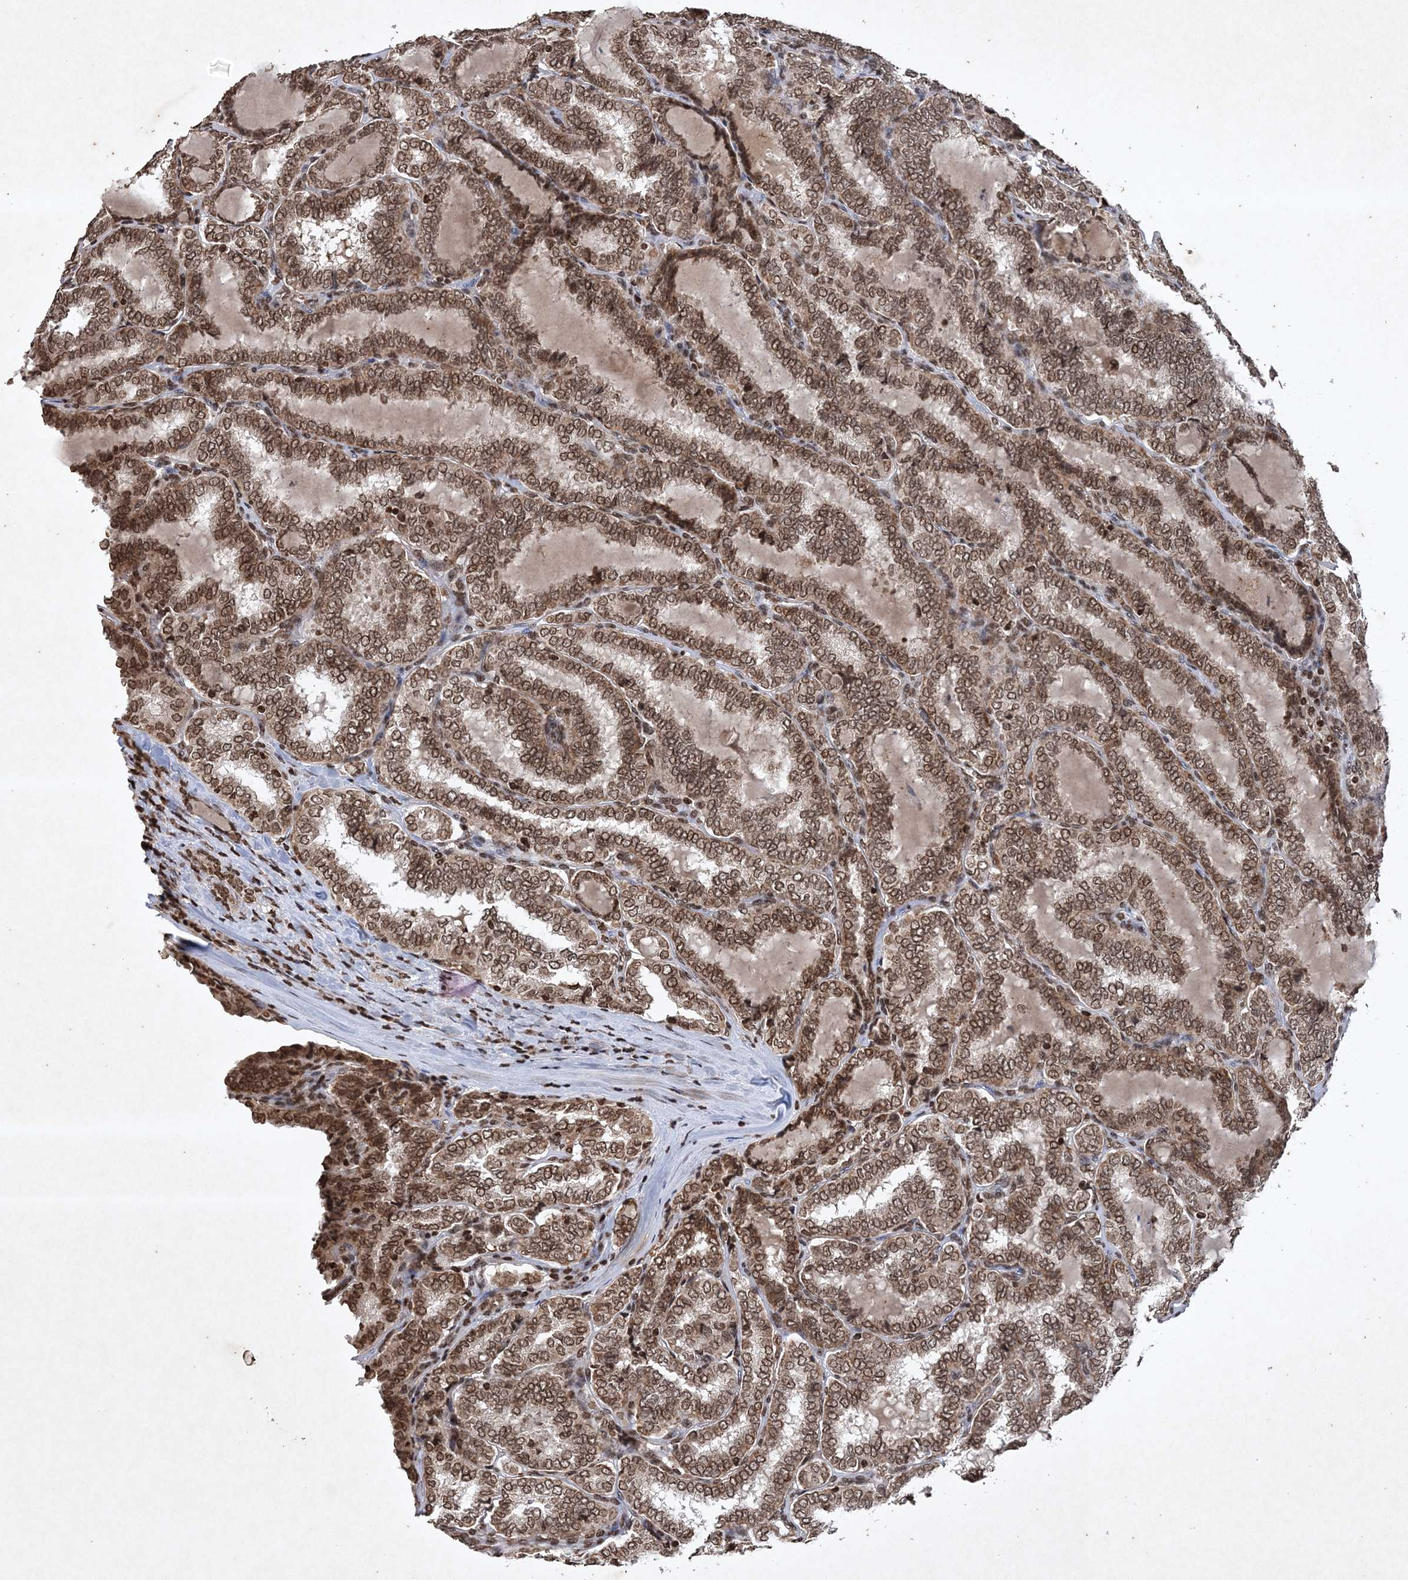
{"staining": {"intensity": "moderate", "quantity": ">75%", "location": "cytoplasmic/membranous,nuclear"}, "tissue": "thyroid cancer", "cell_type": "Tumor cells", "image_type": "cancer", "snomed": [{"axis": "morphology", "description": "Normal tissue, NOS"}, {"axis": "morphology", "description": "Papillary adenocarcinoma, NOS"}, {"axis": "topography", "description": "Thyroid gland"}], "caption": "Immunohistochemistry staining of thyroid cancer, which shows medium levels of moderate cytoplasmic/membranous and nuclear expression in about >75% of tumor cells indicating moderate cytoplasmic/membranous and nuclear protein positivity. The staining was performed using DAB (brown) for protein detection and nuclei were counterstained in hematoxylin (blue).", "gene": "NEDD9", "patient": {"sex": "female", "age": 30}}